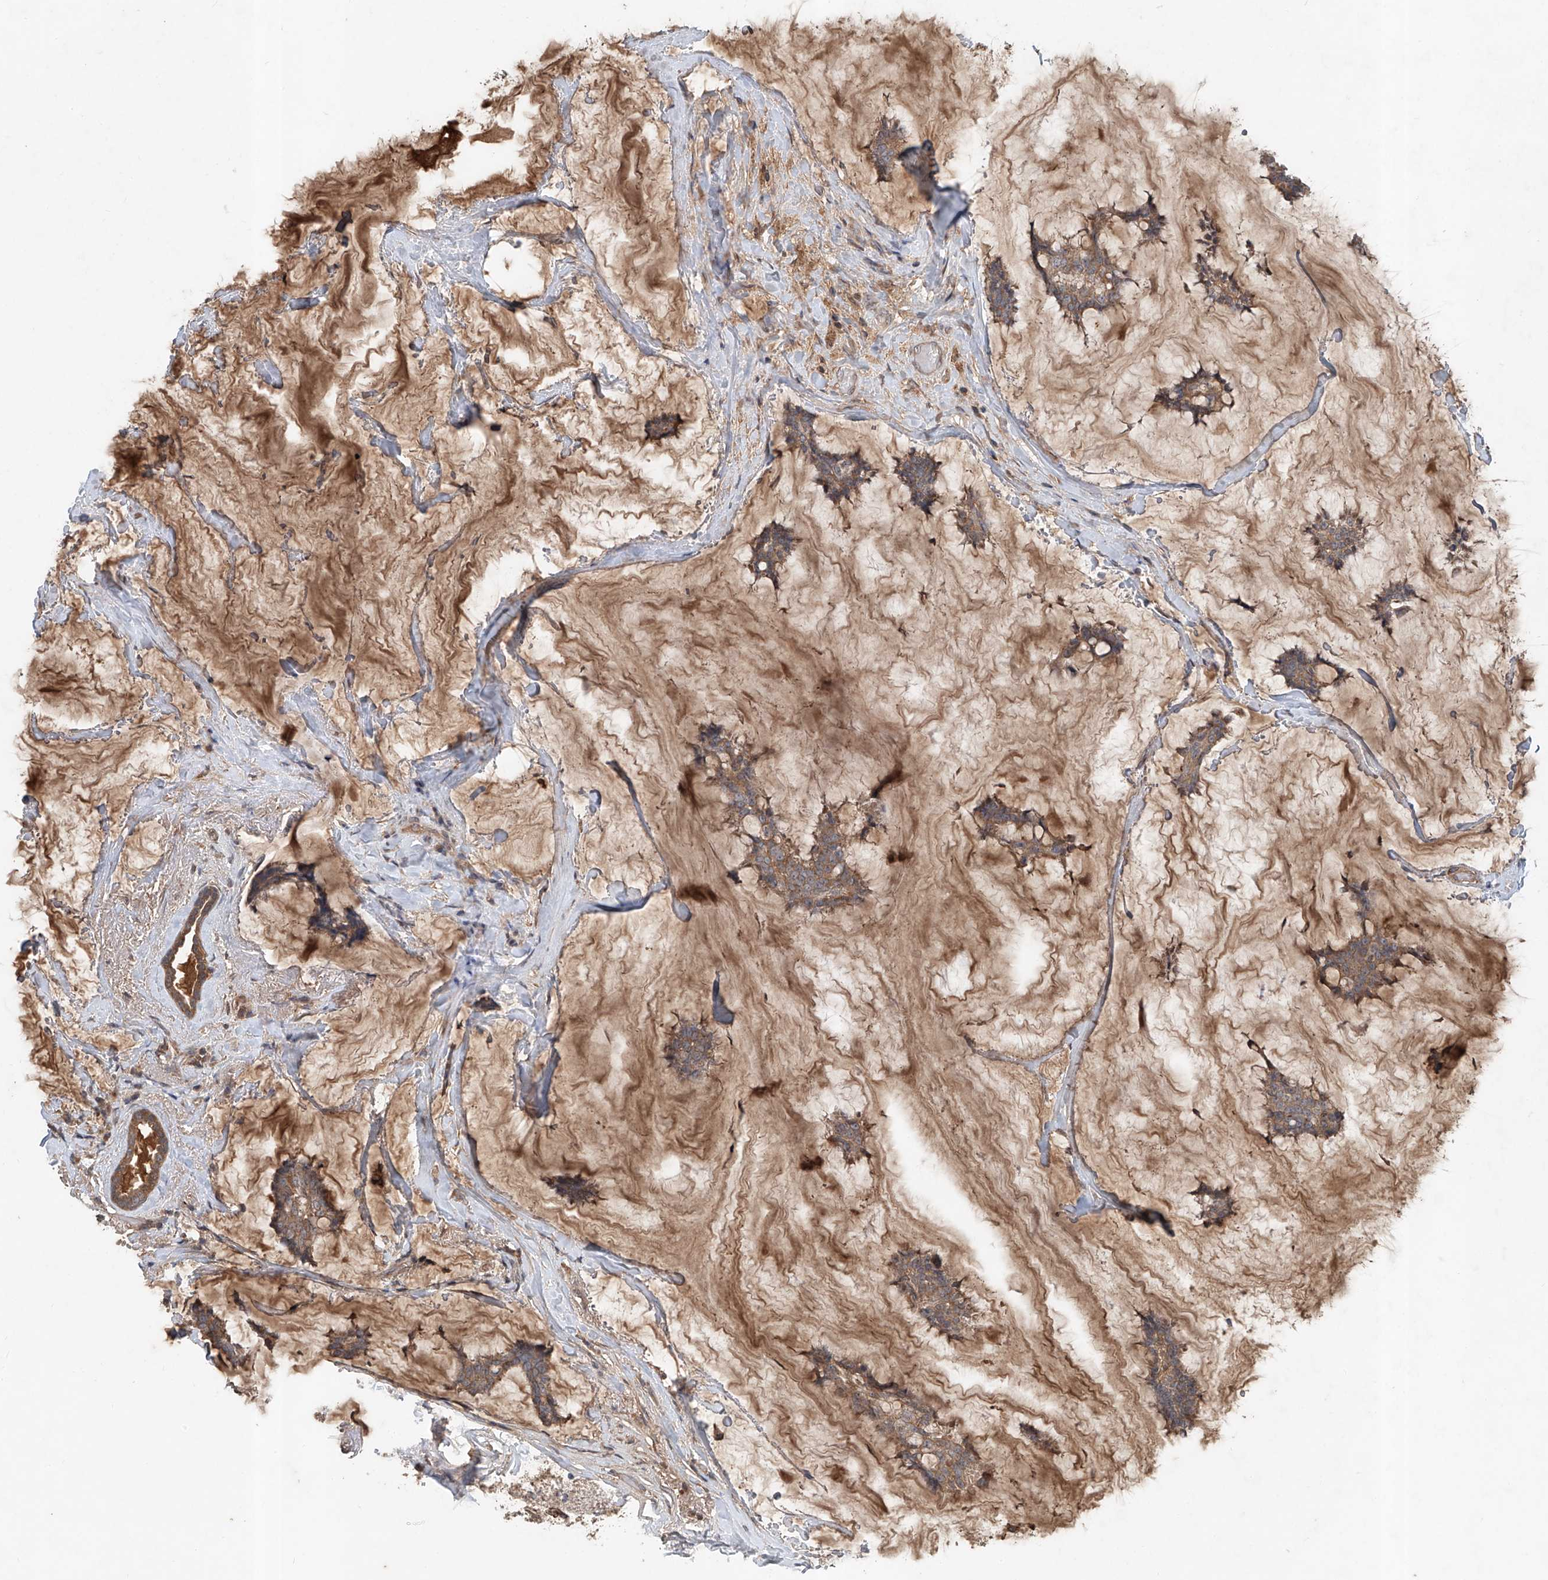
{"staining": {"intensity": "moderate", "quantity": ">75%", "location": "cytoplasmic/membranous"}, "tissue": "breast cancer", "cell_type": "Tumor cells", "image_type": "cancer", "snomed": [{"axis": "morphology", "description": "Duct carcinoma"}, {"axis": "topography", "description": "Breast"}], "caption": "Breast cancer (intraductal carcinoma) stained with immunohistochemistry exhibits moderate cytoplasmic/membranous expression in approximately >75% of tumor cells.", "gene": "ADAM23", "patient": {"sex": "female", "age": 93}}